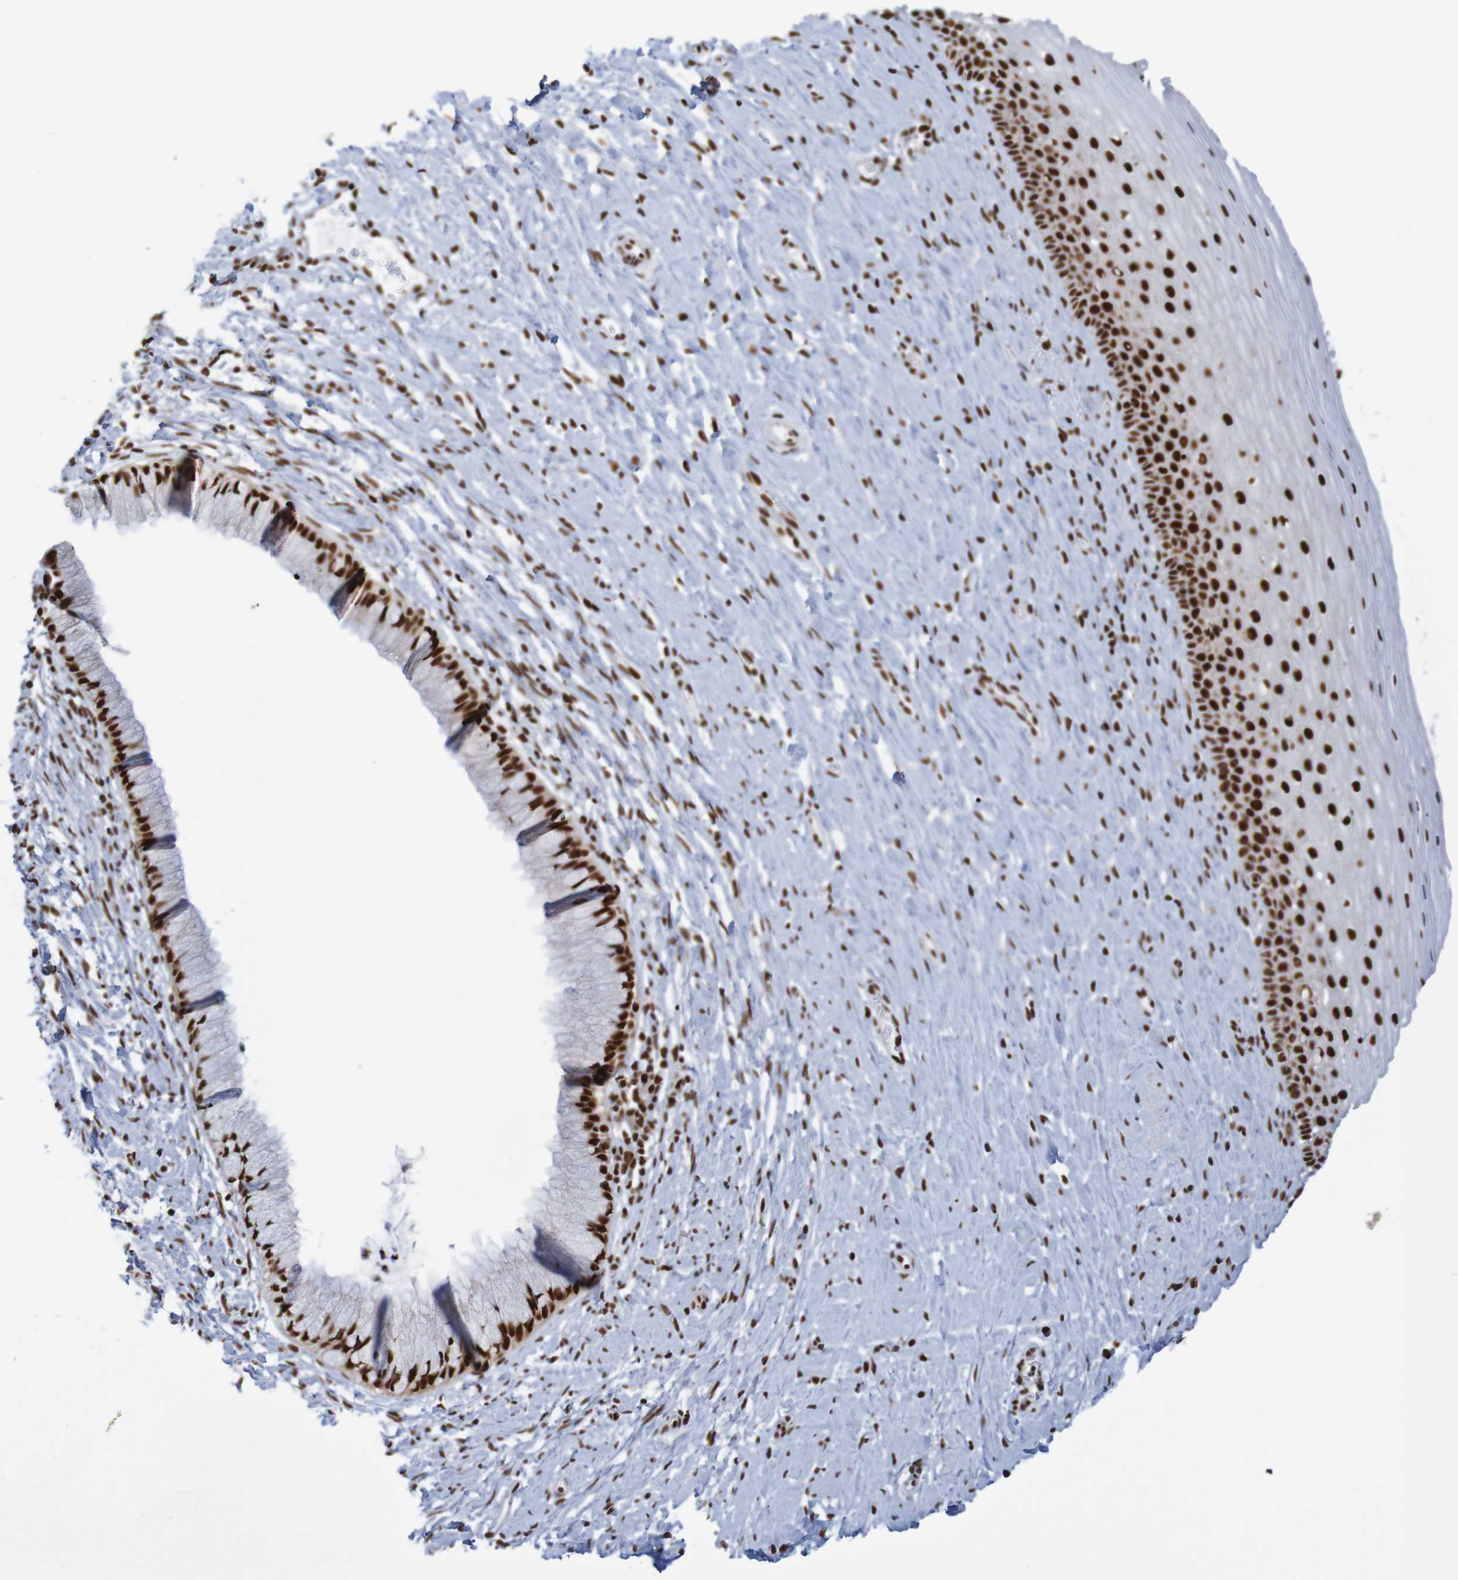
{"staining": {"intensity": "strong", "quantity": ">75%", "location": "nuclear"}, "tissue": "cervix", "cell_type": "Glandular cells", "image_type": "normal", "snomed": [{"axis": "morphology", "description": "Normal tissue, NOS"}, {"axis": "topography", "description": "Cervix"}], "caption": "Protein analysis of unremarkable cervix reveals strong nuclear positivity in approximately >75% of glandular cells.", "gene": "THRAP3", "patient": {"sex": "female", "age": 39}}